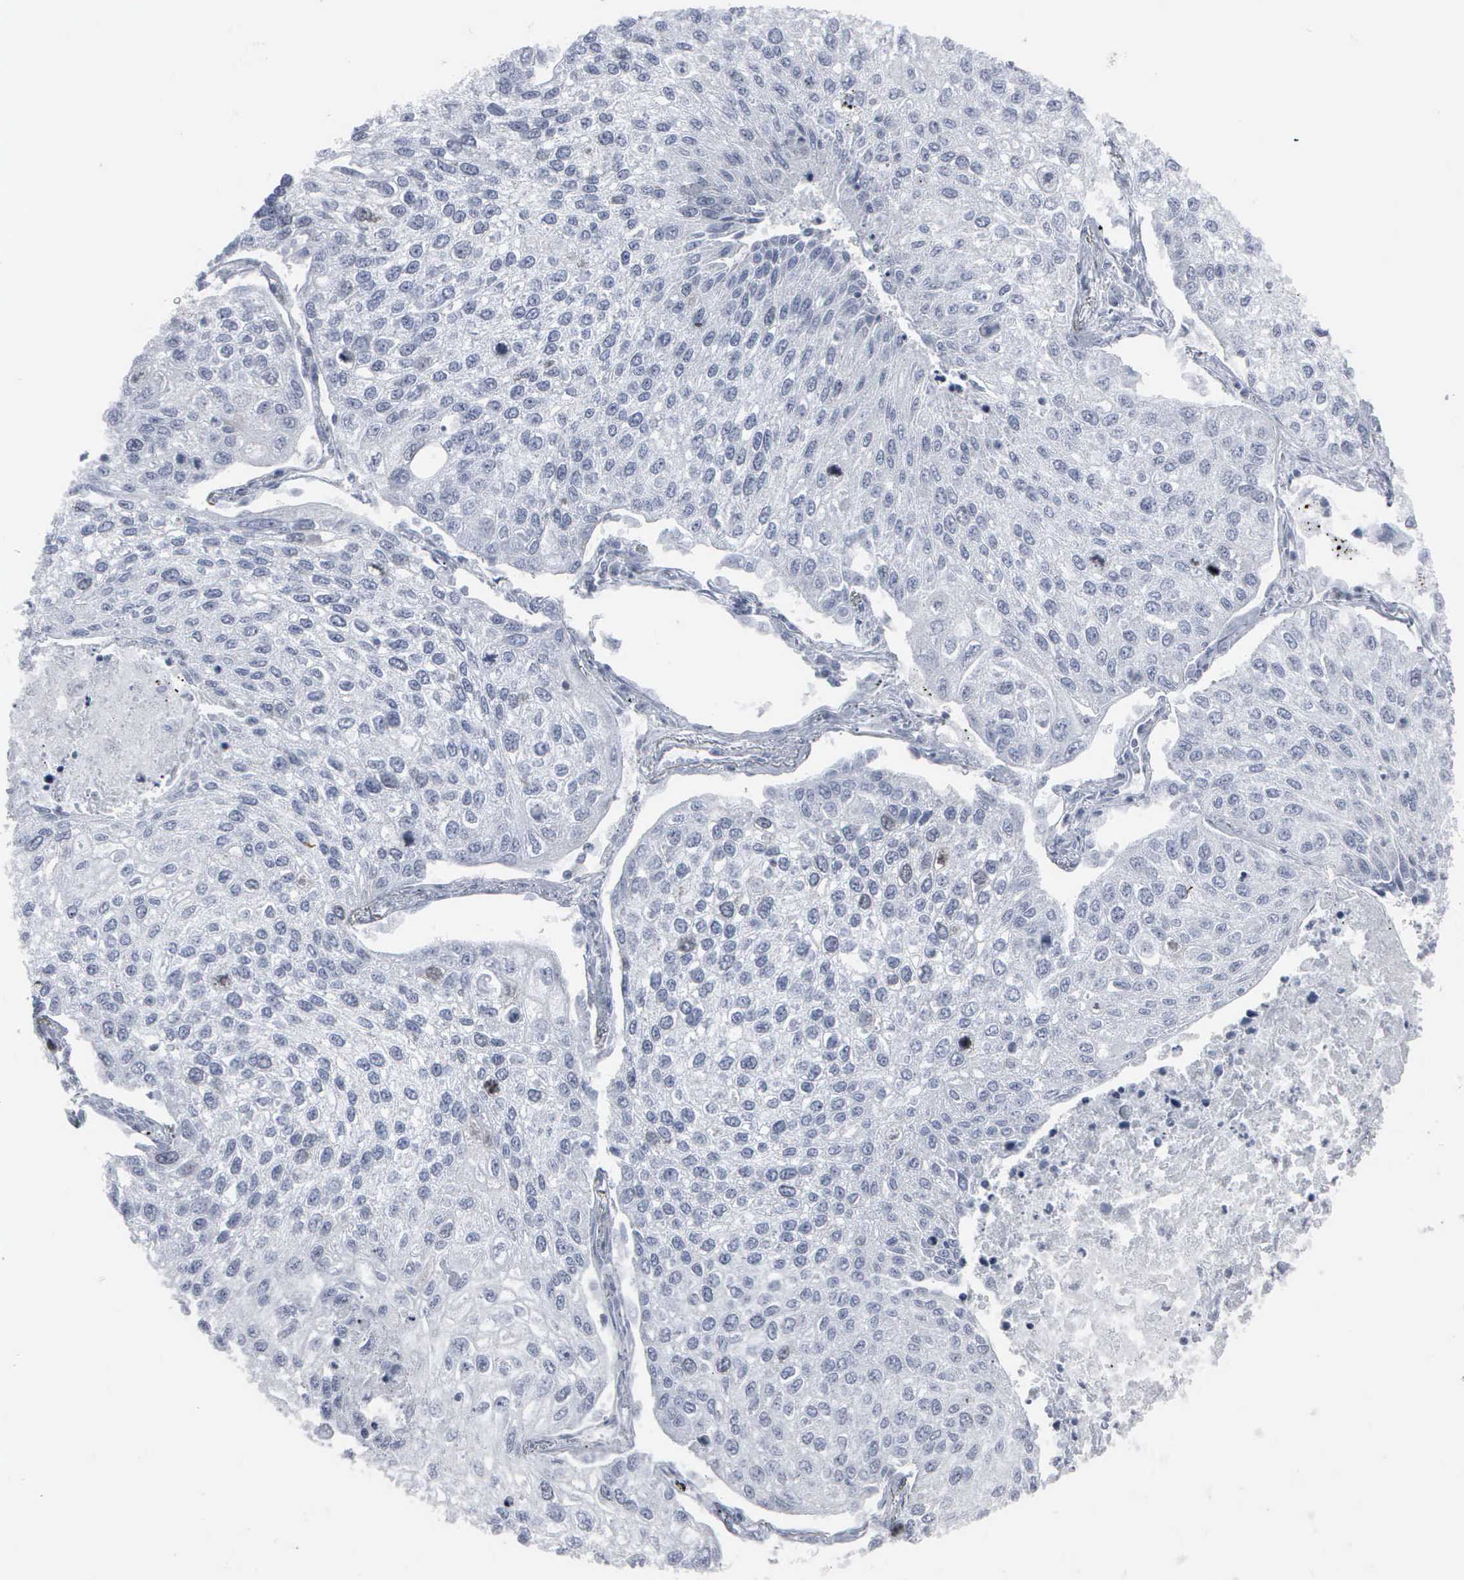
{"staining": {"intensity": "negative", "quantity": "none", "location": "none"}, "tissue": "lung cancer", "cell_type": "Tumor cells", "image_type": "cancer", "snomed": [{"axis": "morphology", "description": "Squamous cell carcinoma, NOS"}, {"axis": "topography", "description": "Lung"}], "caption": "The photomicrograph demonstrates no staining of tumor cells in squamous cell carcinoma (lung).", "gene": "CCNB1", "patient": {"sex": "male", "age": 75}}